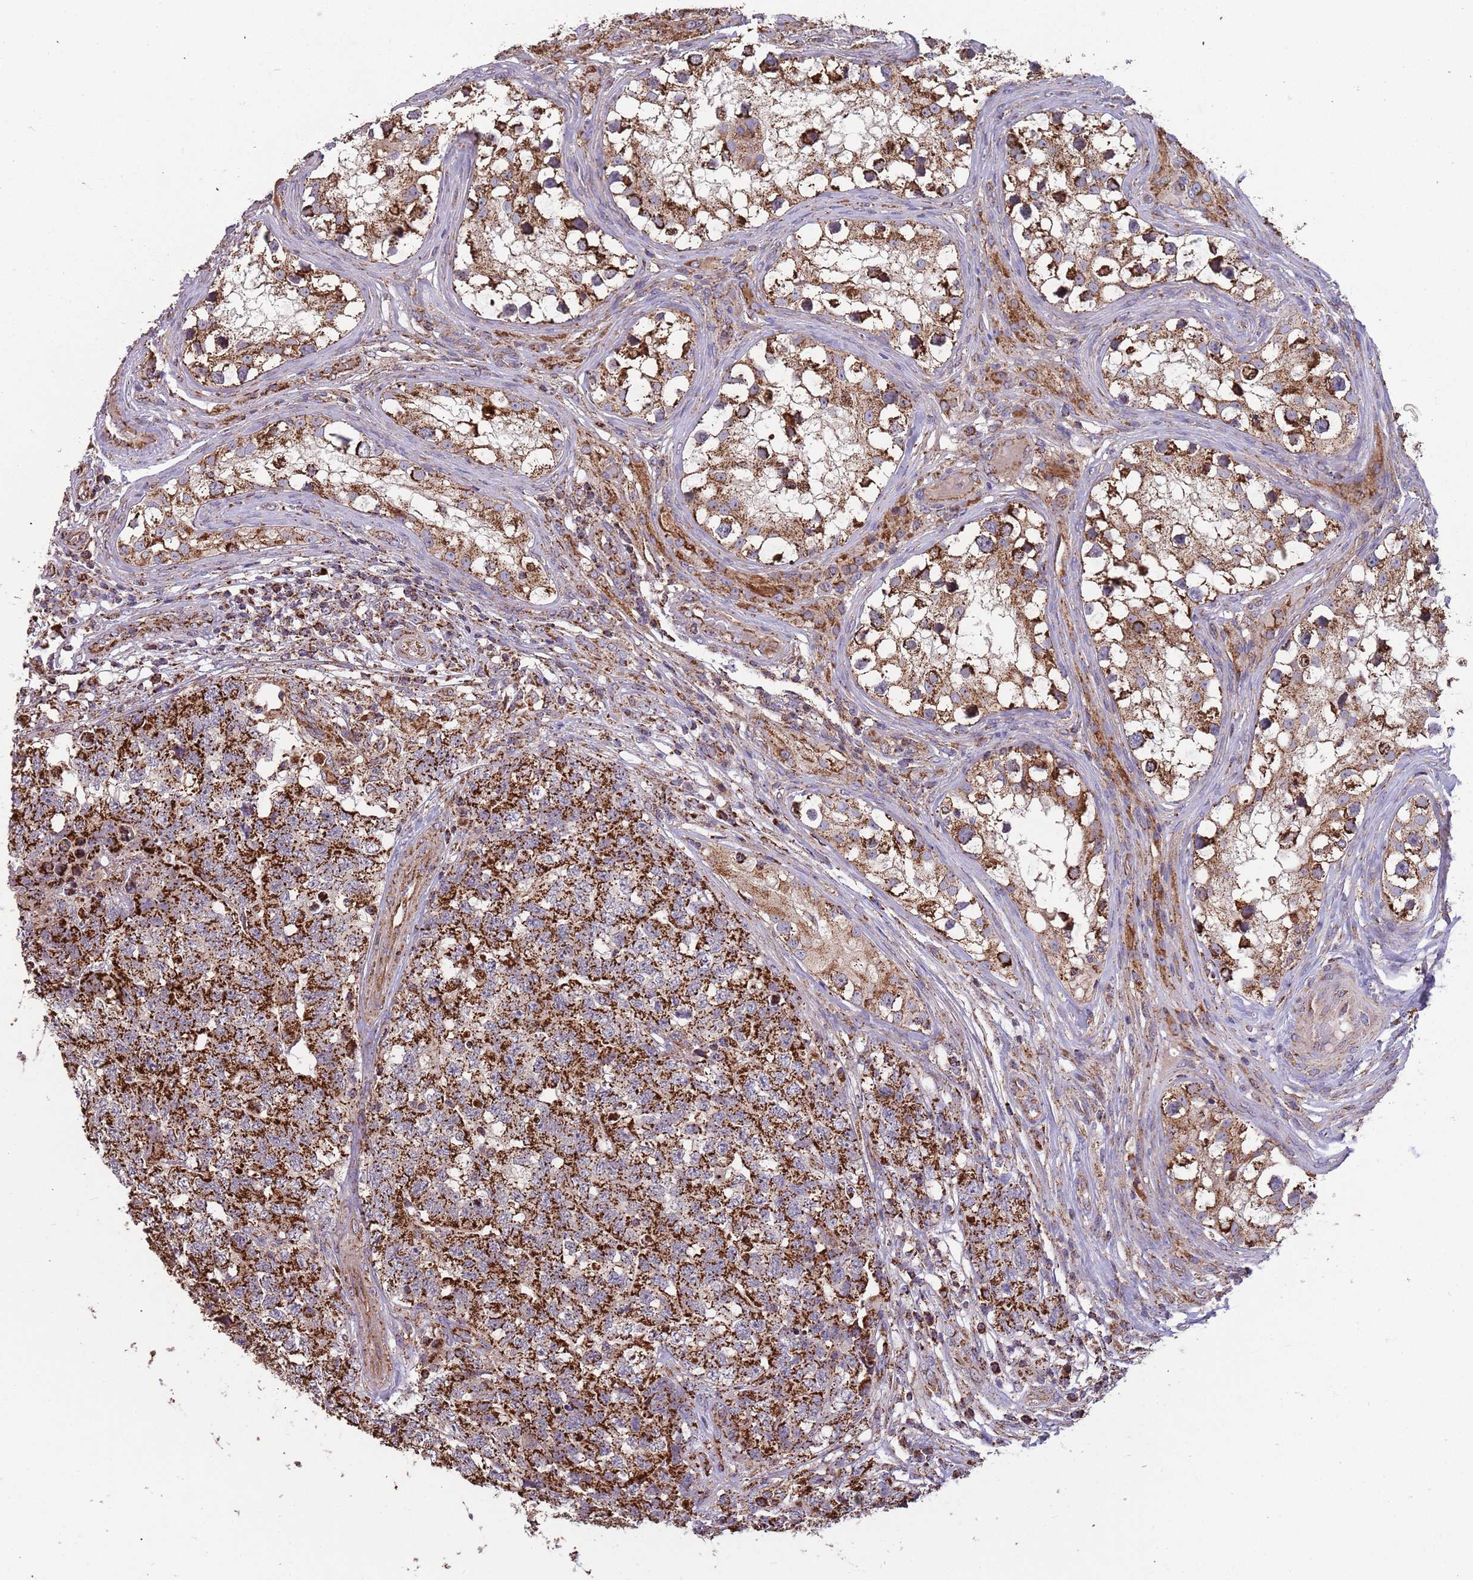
{"staining": {"intensity": "strong", "quantity": ">75%", "location": "cytoplasmic/membranous"}, "tissue": "testis cancer", "cell_type": "Tumor cells", "image_type": "cancer", "snomed": [{"axis": "morphology", "description": "Carcinoma, Embryonal, NOS"}, {"axis": "topography", "description": "Testis"}], "caption": "Approximately >75% of tumor cells in testis cancer (embryonal carcinoma) display strong cytoplasmic/membranous protein positivity as visualized by brown immunohistochemical staining.", "gene": "VPS16", "patient": {"sex": "male", "age": 31}}